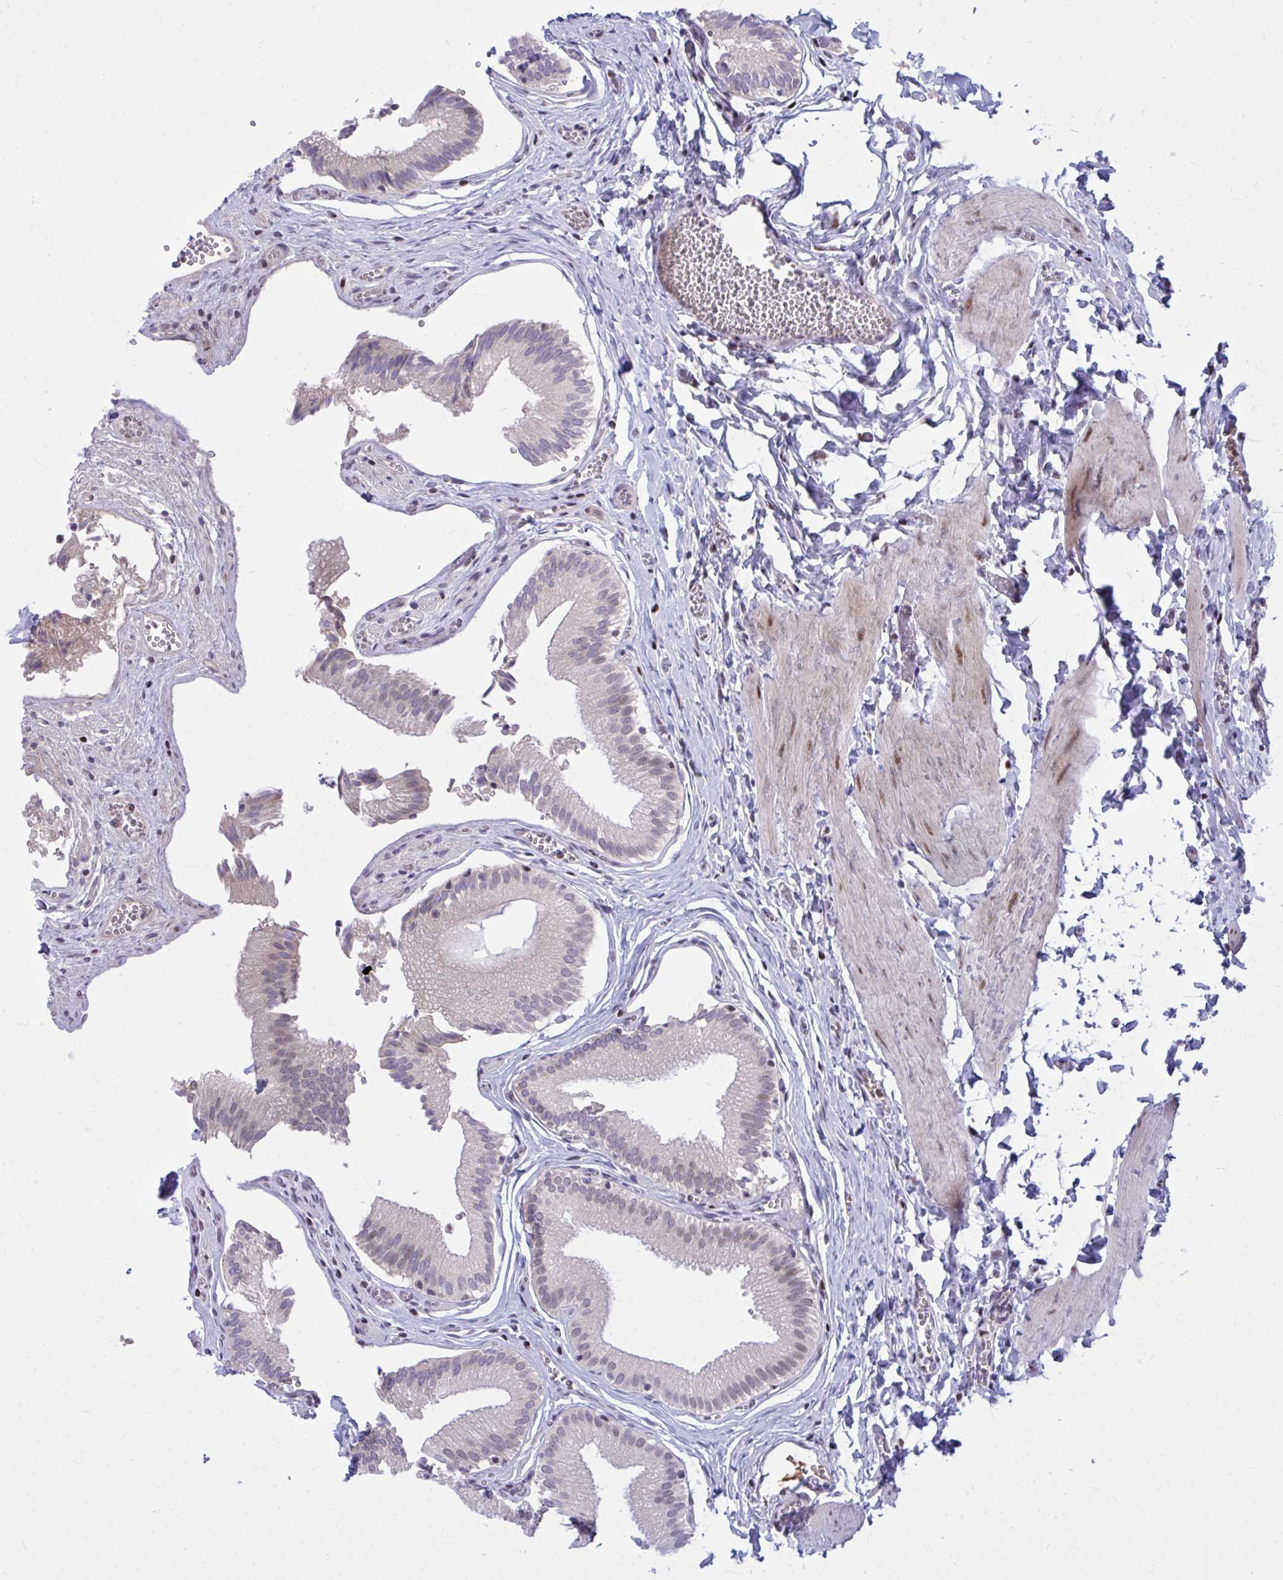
{"staining": {"intensity": "moderate", "quantity": "<25%", "location": "cytoplasmic/membranous"}, "tissue": "gallbladder", "cell_type": "Glandular cells", "image_type": "normal", "snomed": [{"axis": "morphology", "description": "Normal tissue, NOS"}, {"axis": "topography", "description": "Gallbladder"}, {"axis": "topography", "description": "Peripheral nerve tissue"}], "caption": "Gallbladder stained for a protein shows moderate cytoplasmic/membranous positivity in glandular cells. Immunohistochemistry stains the protein of interest in brown and the nuclei are stained blue.", "gene": "C14orf39", "patient": {"sex": "male", "age": 17}}